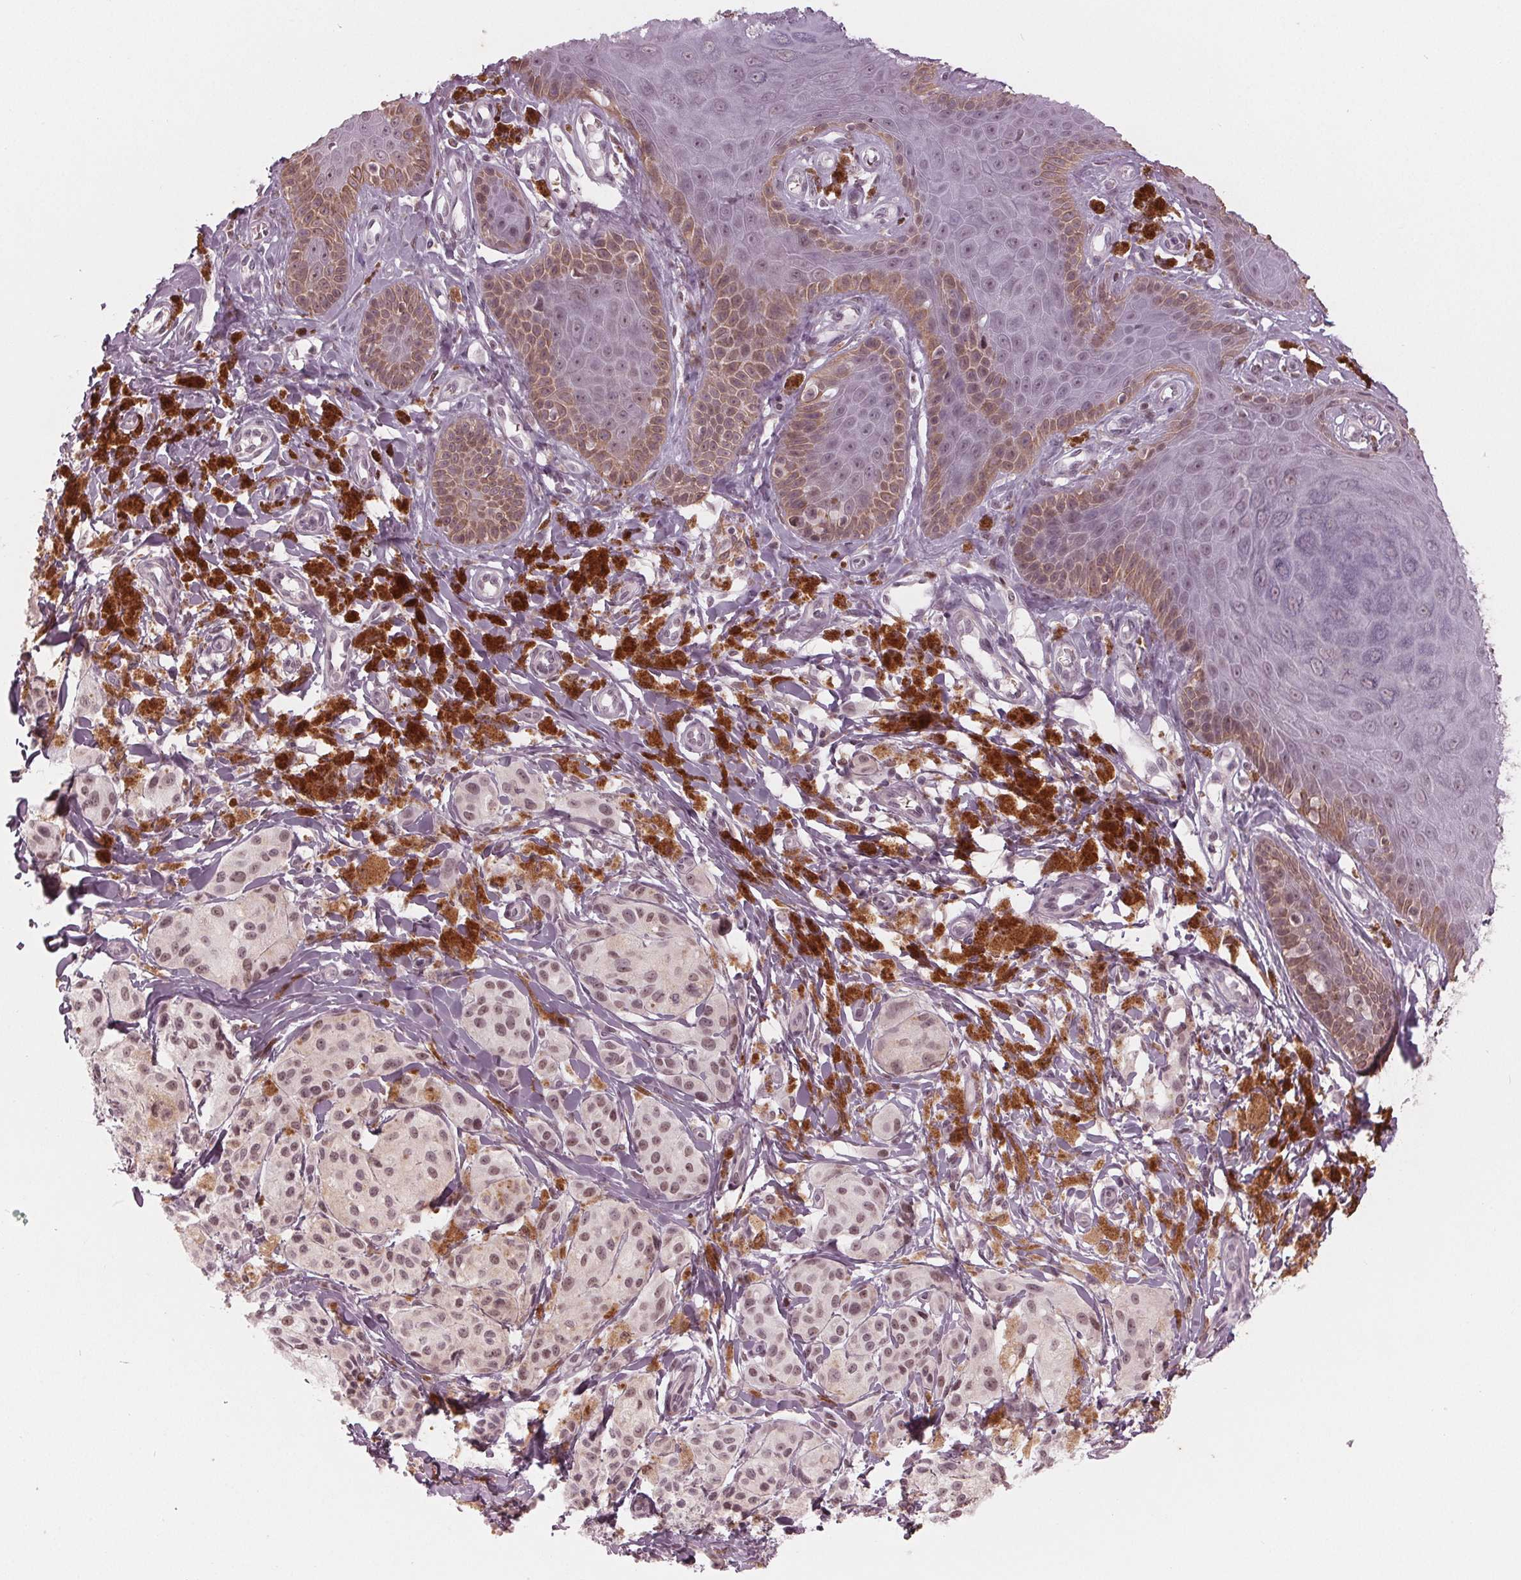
{"staining": {"intensity": "weak", "quantity": ">75%", "location": "nuclear"}, "tissue": "melanoma", "cell_type": "Tumor cells", "image_type": "cancer", "snomed": [{"axis": "morphology", "description": "Malignant melanoma, NOS"}, {"axis": "topography", "description": "Skin"}], "caption": "Brown immunohistochemical staining in malignant melanoma exhibits weak nuclear staining in approximately >75% of tumor cells. (DAB (3,3'-diaminobenzidine) IHC with brightfield microscopy, high magnification).", "gene": "DNMT3L", "patient": {"sex": "female", "age": 80}}